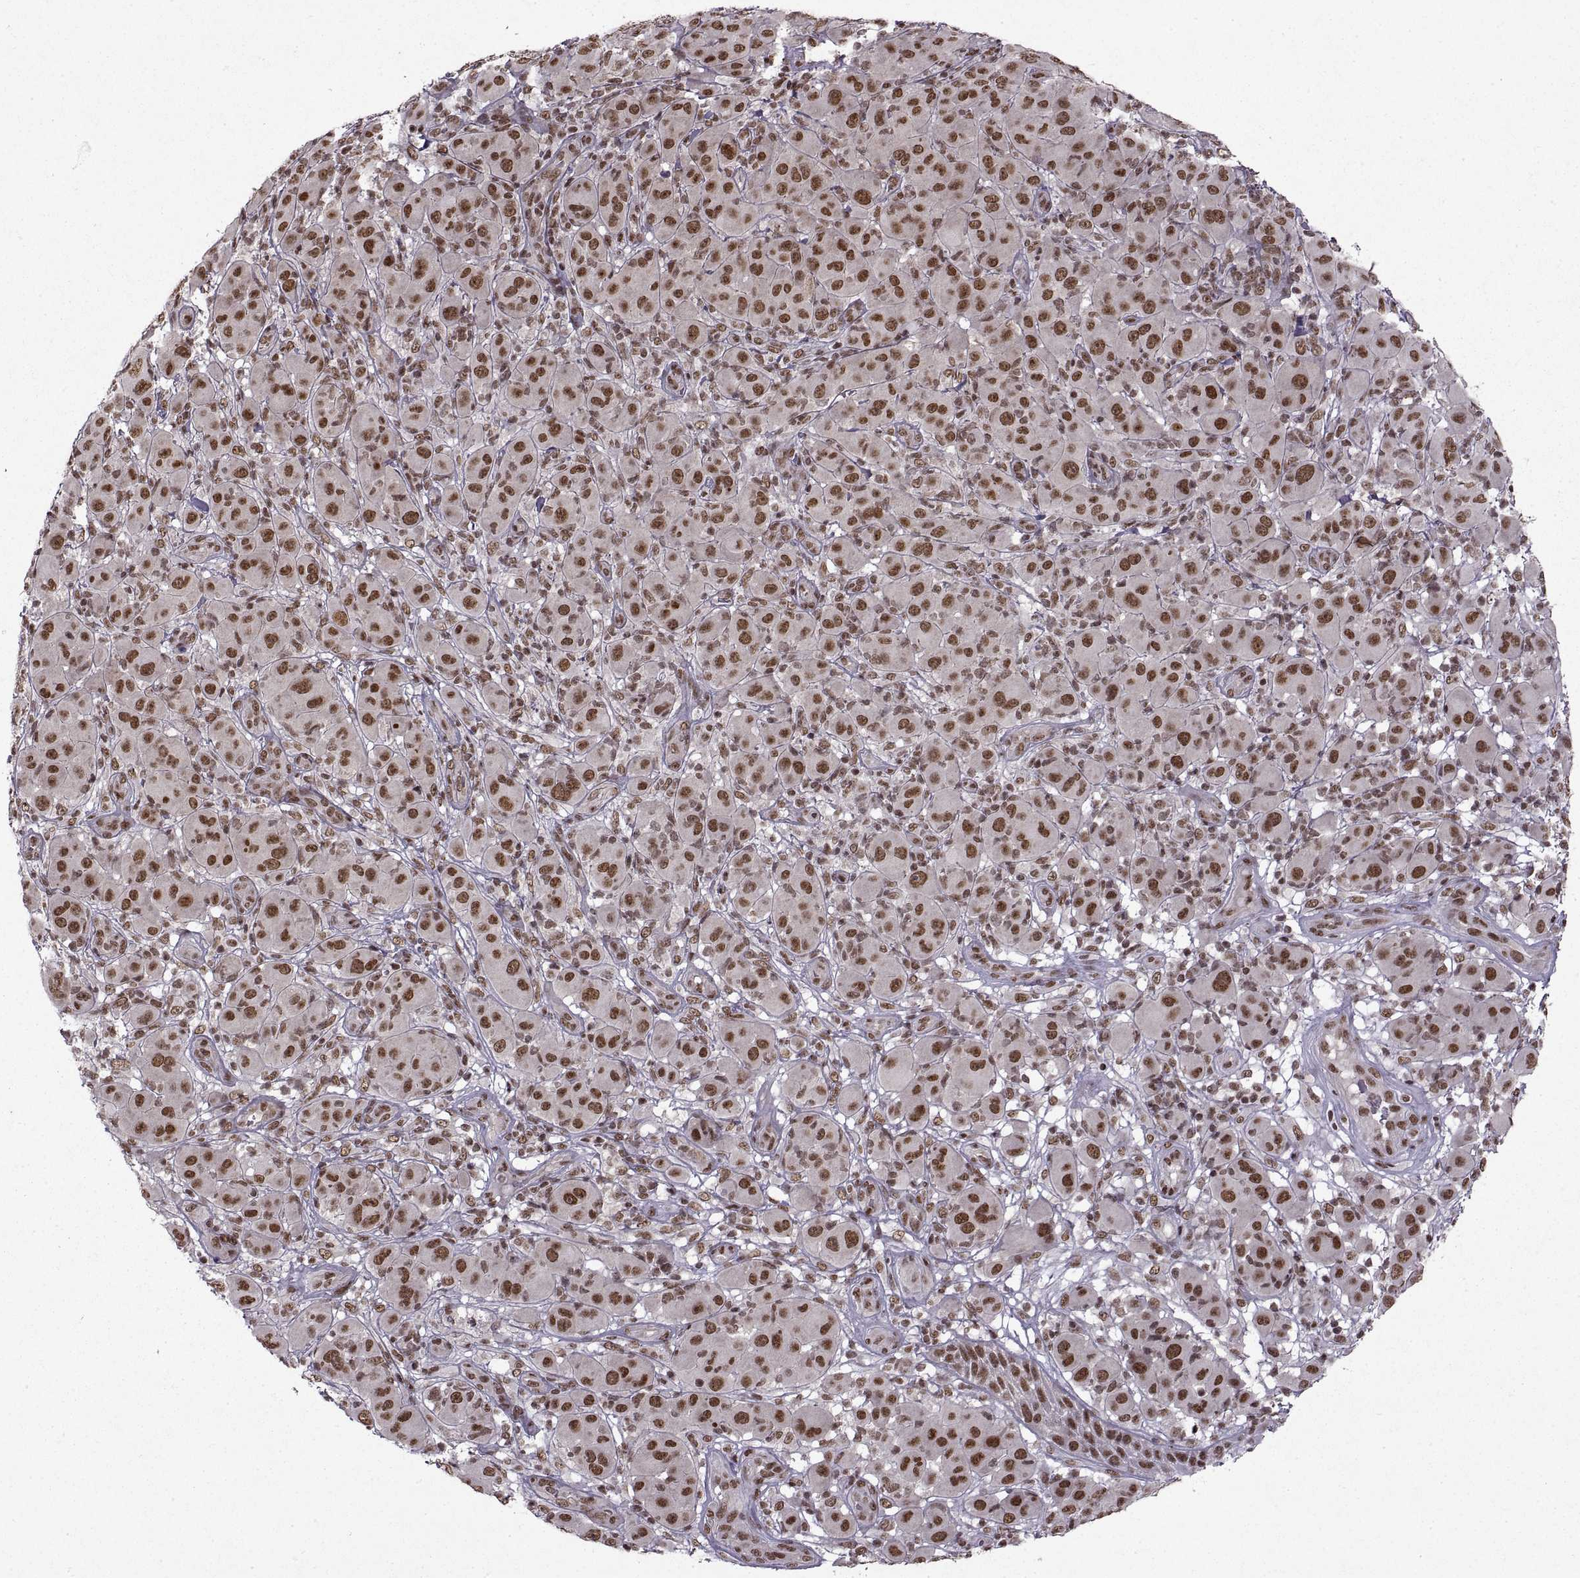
{"staining": {"intensity": "strong", "quantity": ">75%", "location": "nuclear"}, "tissue": "melanoma", "cell_type": "Tumor cells", "image_type": "cancer", "snomed": [{"axis": "morphology", "description": "Malignant melanoma, NOS"}, {"axis": "topography", "description": "Skin"}], "caption": "Immunohistochemical staining of malignant melanoma reveals high levels of strong nuclear protein expression in about >75% of tumor cells.", "gene": "MT1E", "patient": {"sex": "female", "age": 87}}